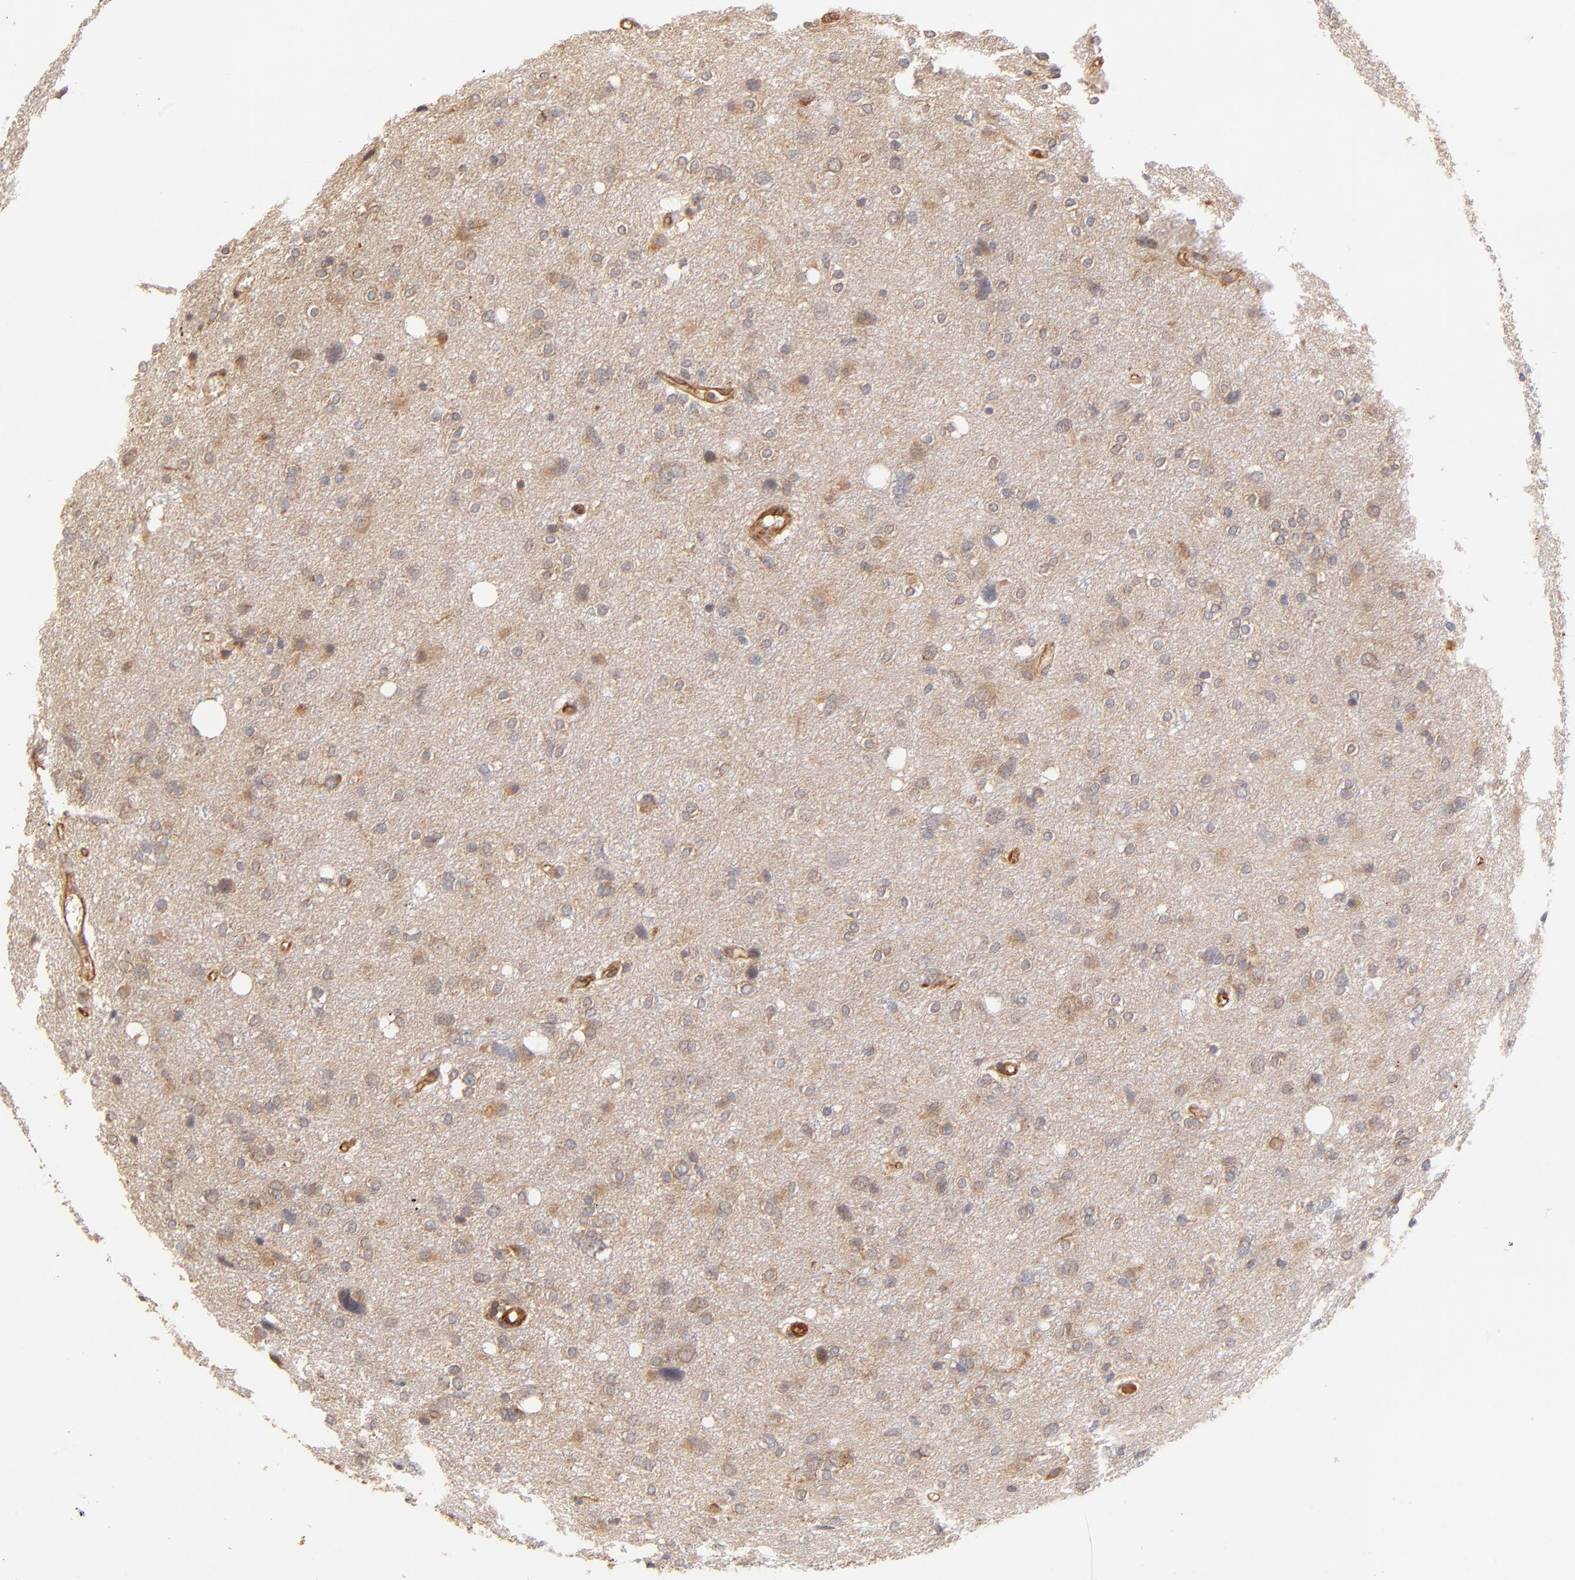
{"staining": {"intensity": "weak", "quantity": "25%-75%", "location": "cytoplasmic/membranous"}, "tissue": "glioma", "cell_type": "Tumor cells", "image_type": "cancer", "snomed": [{"axis": "morphology", "description": "Glioma, malignant, High grade"}, {"axis": "topography", "description": "Brain"}], "caption": "A brown stain highlights weak cytoplasmic/membranous expression of a protein in human malignant high-grade glioma tumor cells.", "gene": "TNFAIP3", "patient": {"sex": "female", "age": 59}}